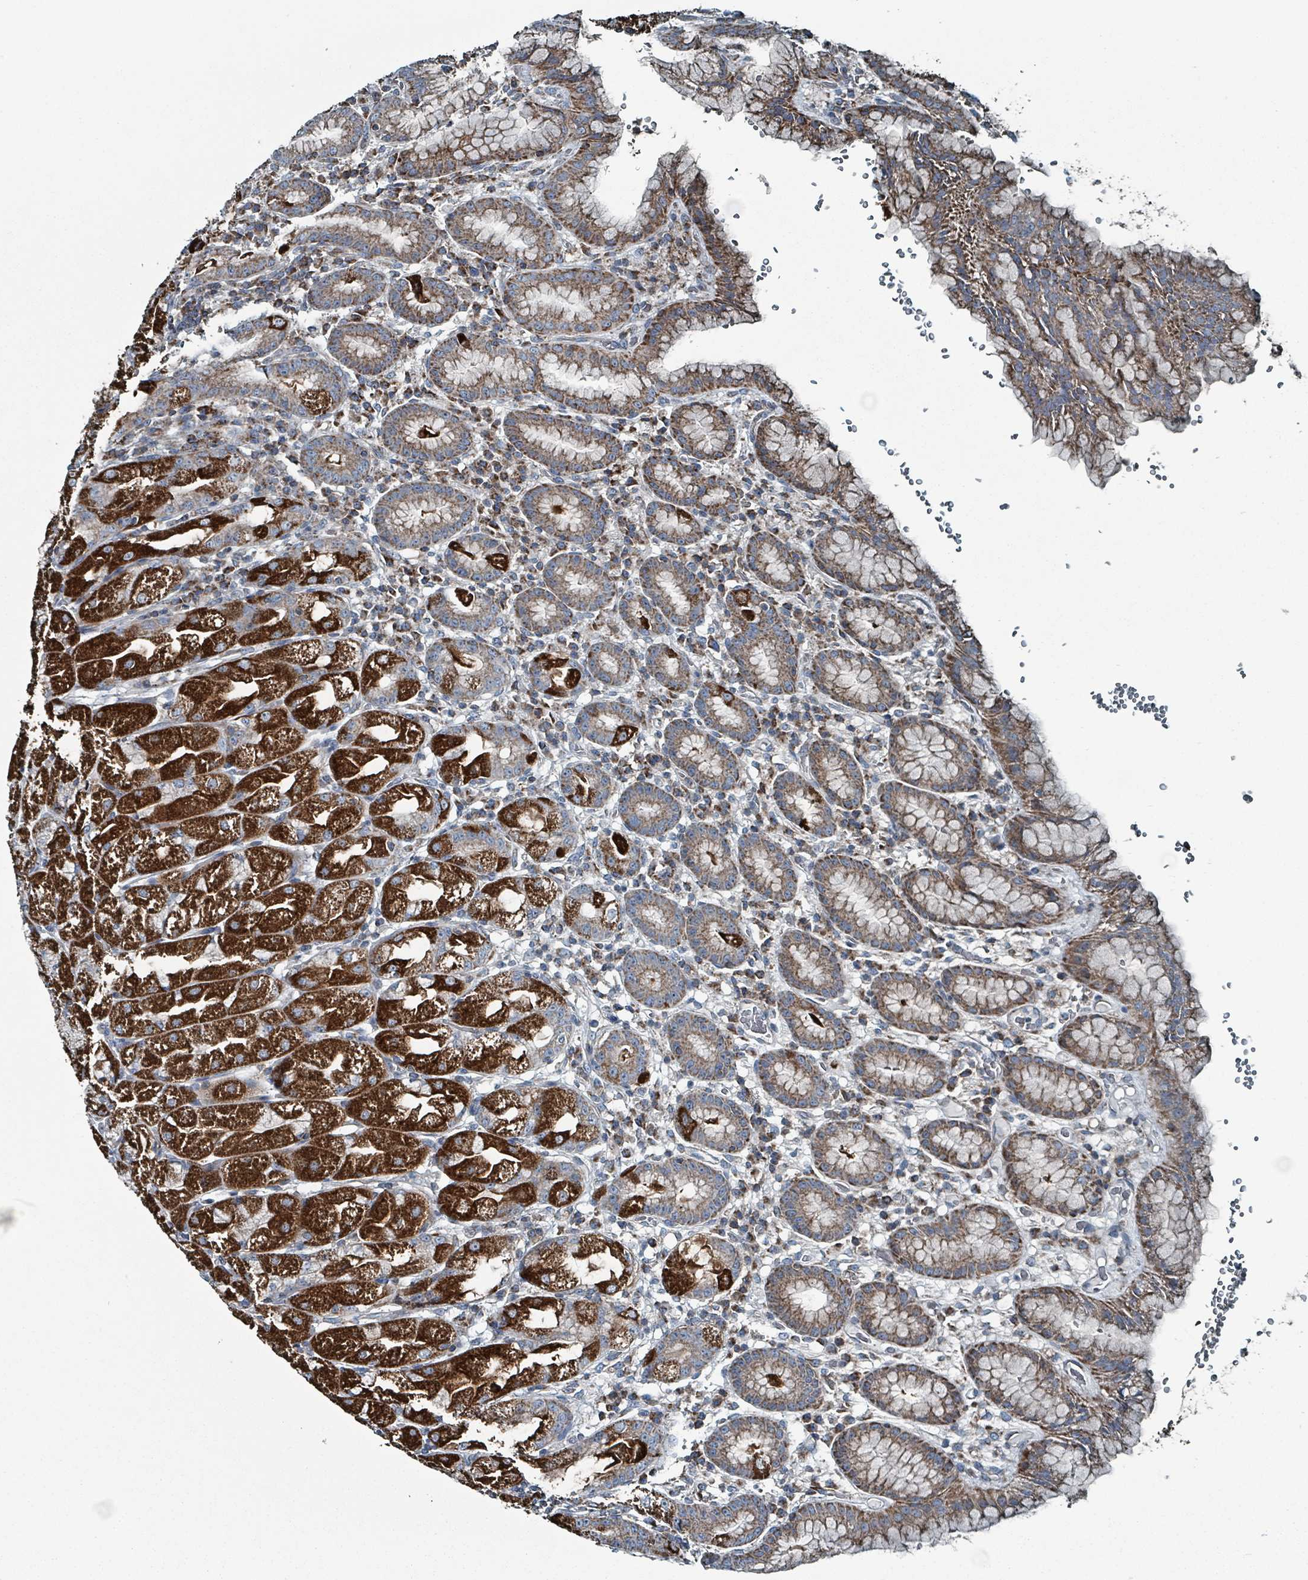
{"staining": {"intensity": "strong", "quantity": "25%-75%", "location": "cytoplasmic/membranous"}, "tissue": "stomach", "cell_type": "Glandular cells", "image_type": "normal", "snomed": [{"axis": "morphology", "description": "Normal tissue, NOS"}, {"axis": "topography", "description": "Stomach, upper"}], "caption": "Immunohistochemistry (DAB (3,3'-diaminobenzidine)) staining of benign human stomach demonstrates strong cytoplasmic/membranous protein staining in about 25%-75% of glandular cells. Using DAB (3,3'-diaminobenzidine) (brown) and hematoxylin (blue) stains, captured at high magnification using brightfield microscopy.", "gene": "ABHD18", "patient": {"sex": "male", "age": 52}}